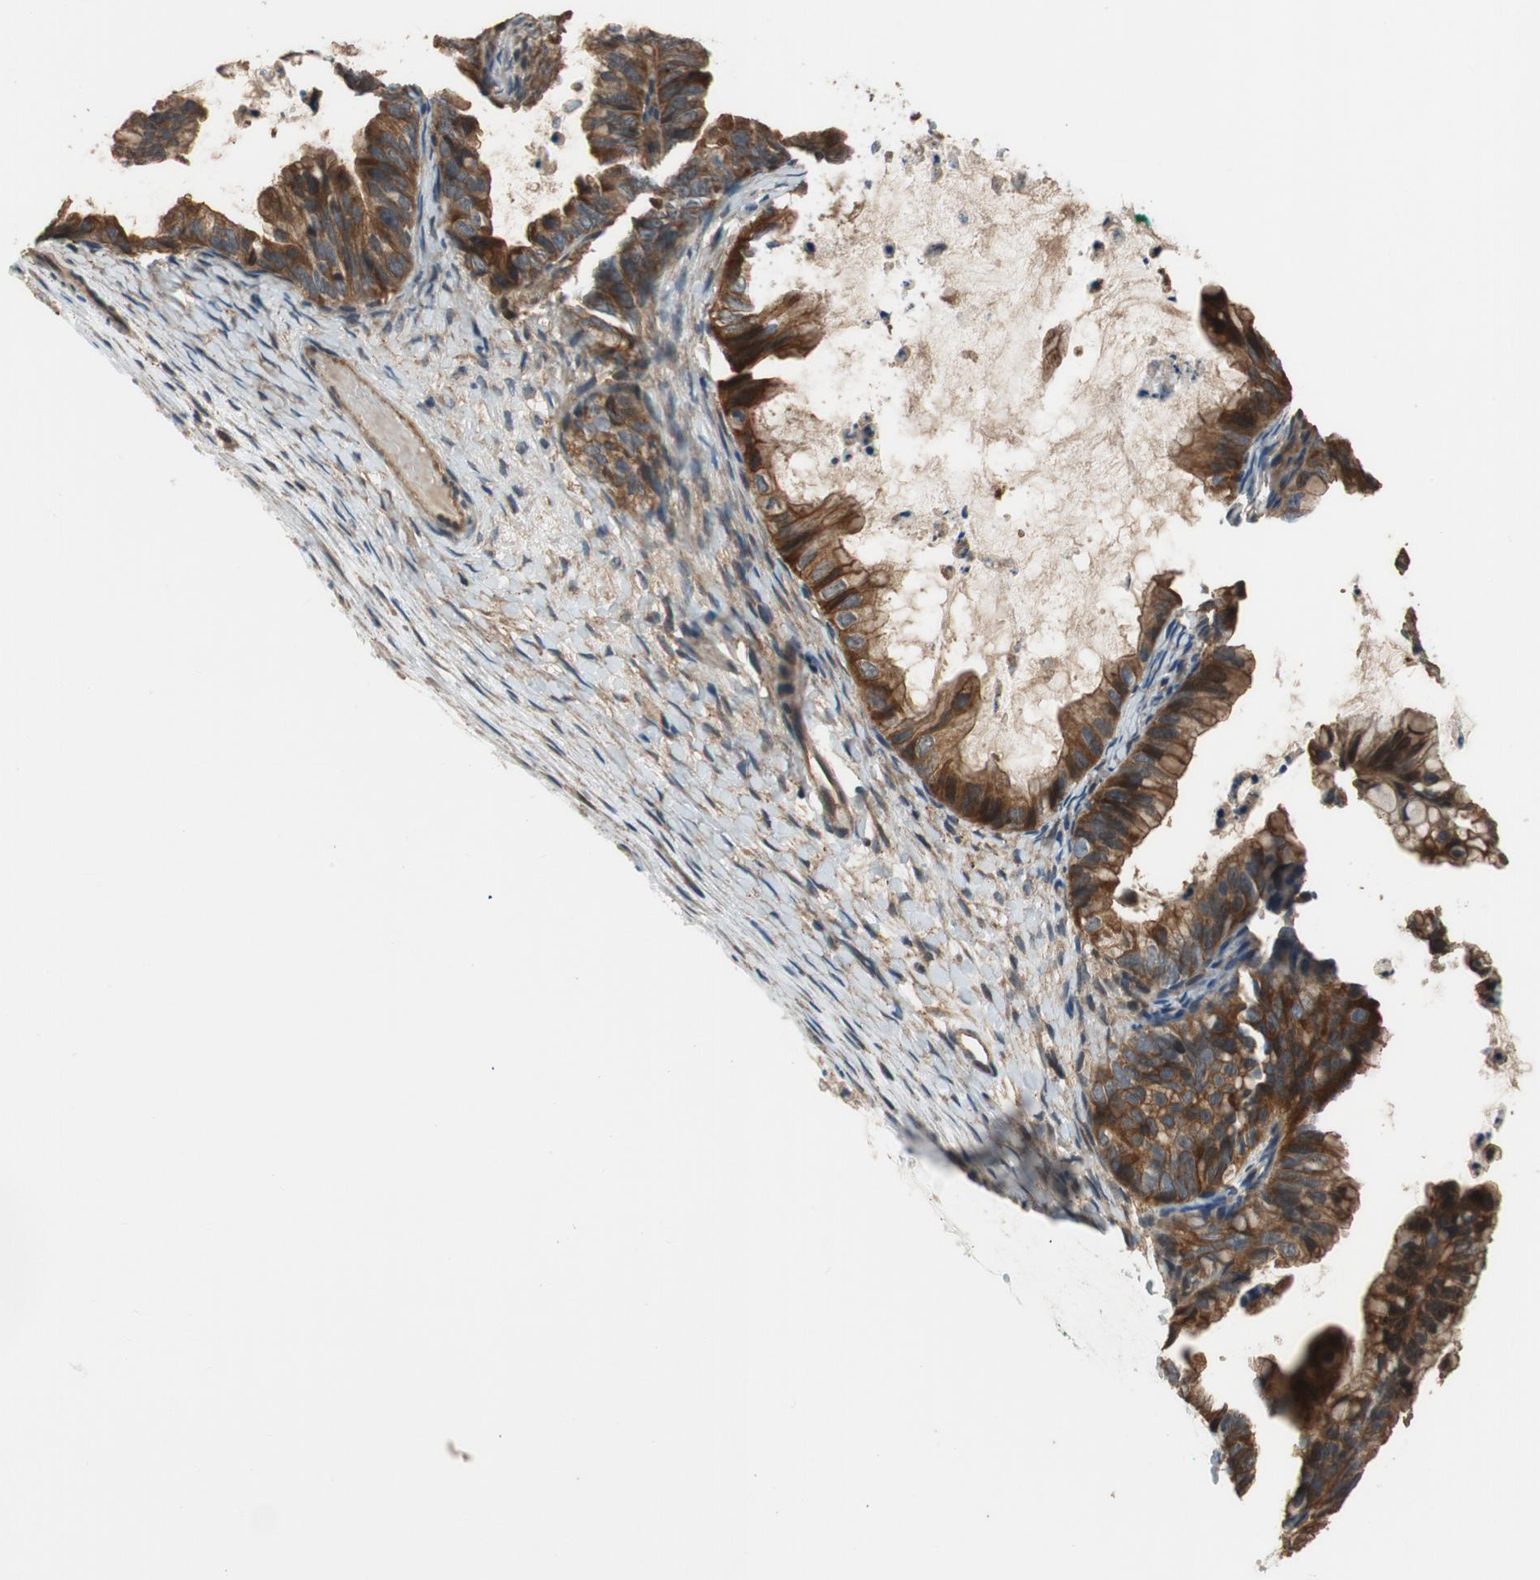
{"staining": {"intensity": "strong", "quantity": ">75%", "location": "cytoplasmic/membranous"}, "tissue": "ovarian cancer", "cell_type": "Tumor cells", "image_type": "cancer", "snomed": [{"axis": "morphology", "description": "Cystadenocarcinoma, mucinous, NOS"}, {"axis": "topography", "description": "Ovary"}], "caption": "Tumor cells demonstrate strong cytoplasmic/membranous staining in approximately >75% of cells in ovarian cancer.", "gene": "MST1R", "patient": {"sex": "female", "age": 36}}